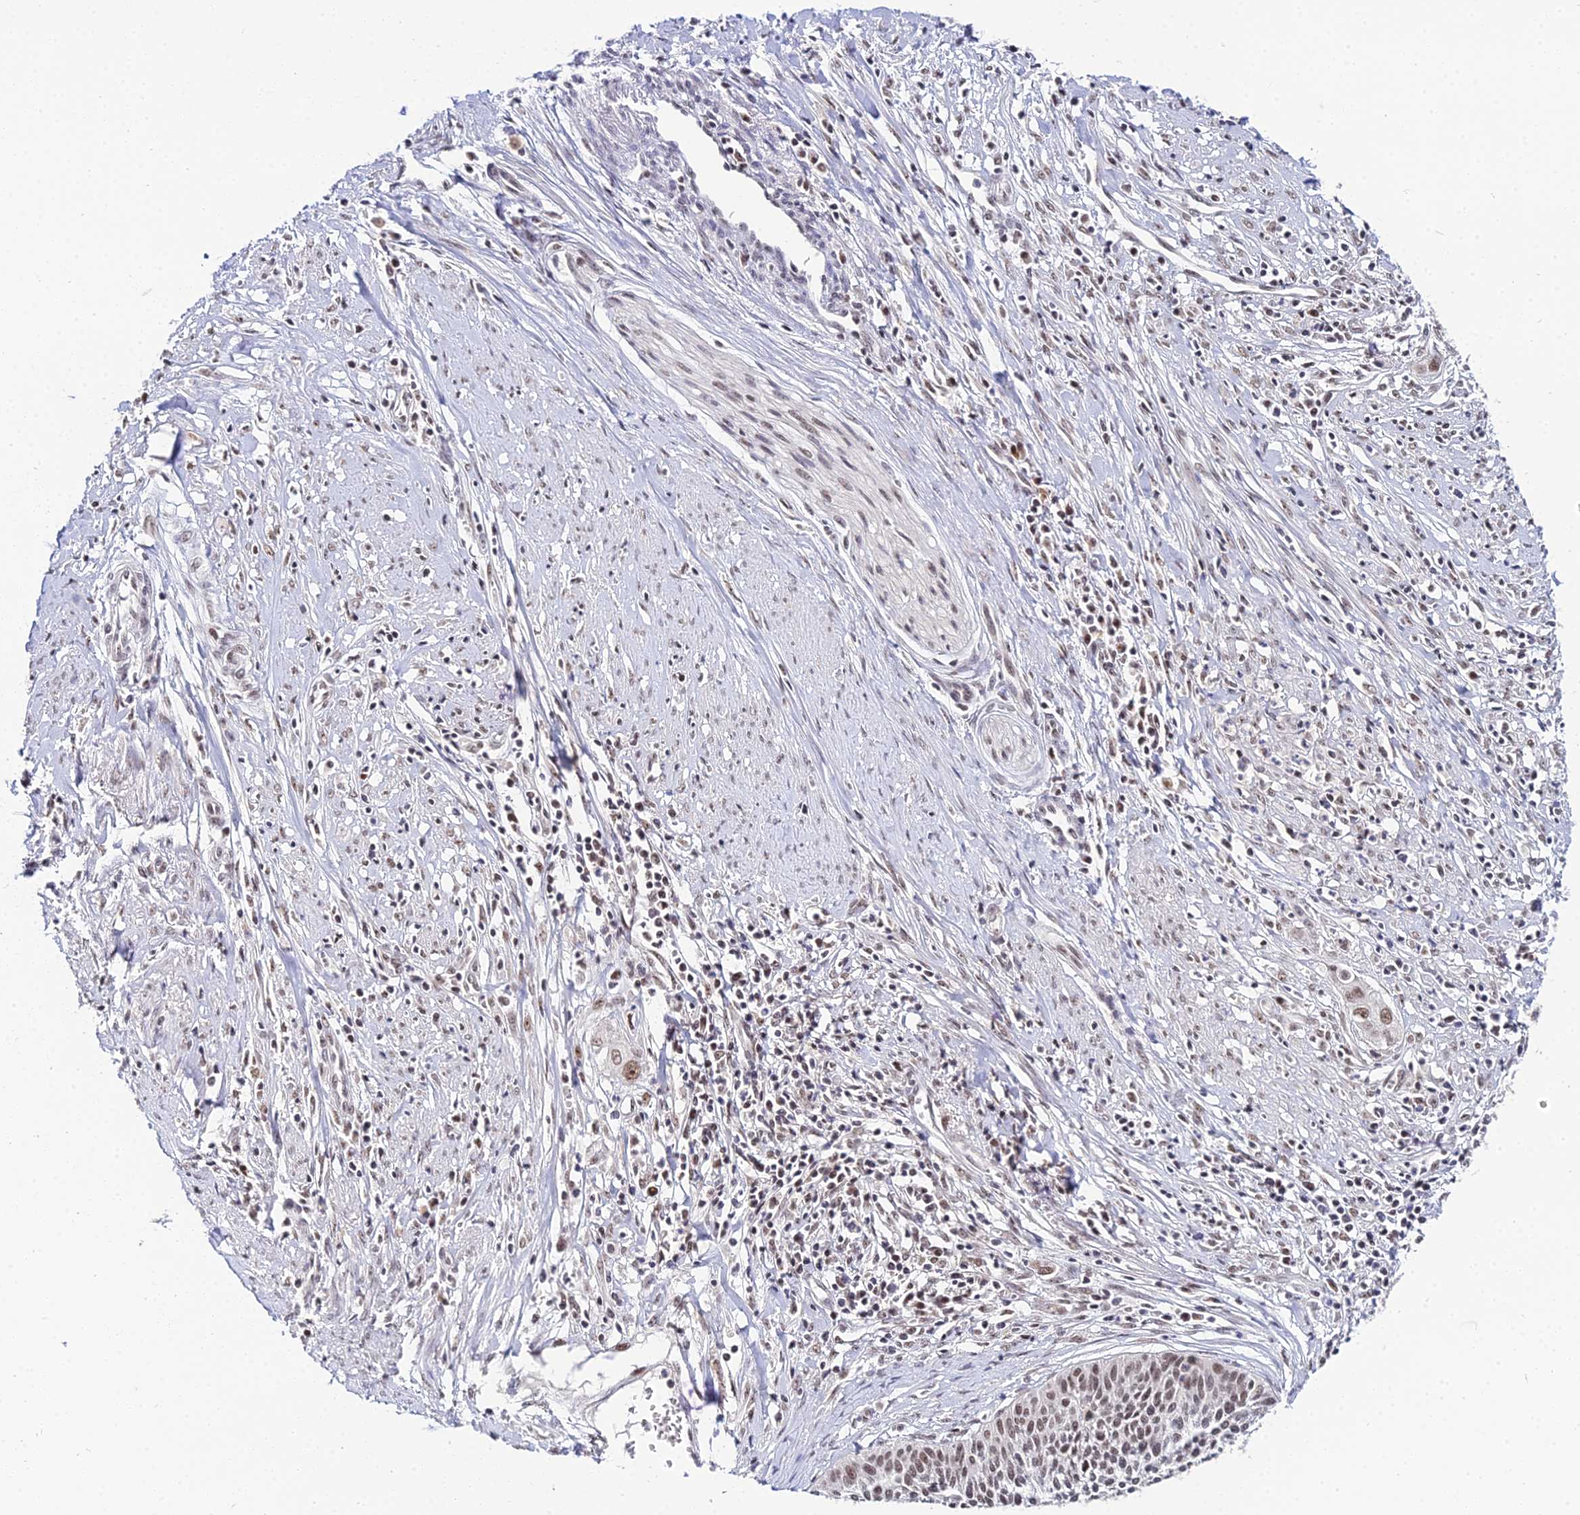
{"staining": {"intensity": "moderate", "quantity": ">75%", "location": "nuclear"}, "tissue": "cervical cancer", "cell_type": "Tumor cells", "image_type": "cancer", "snomed": [{"axis": "morphology", "description": "Squamous cell carcinoma, NOS"}, {"axis": "topography", "description": "Cervix"}], "caption": "IHC (DAB) staining of human cervical squamous cell carcinoma exhibits moderate nuclear protein staining in approximately >75% of tumor cells.", "gene": "EXOSC3", "patient": {"sex": "female", "age": 34}}